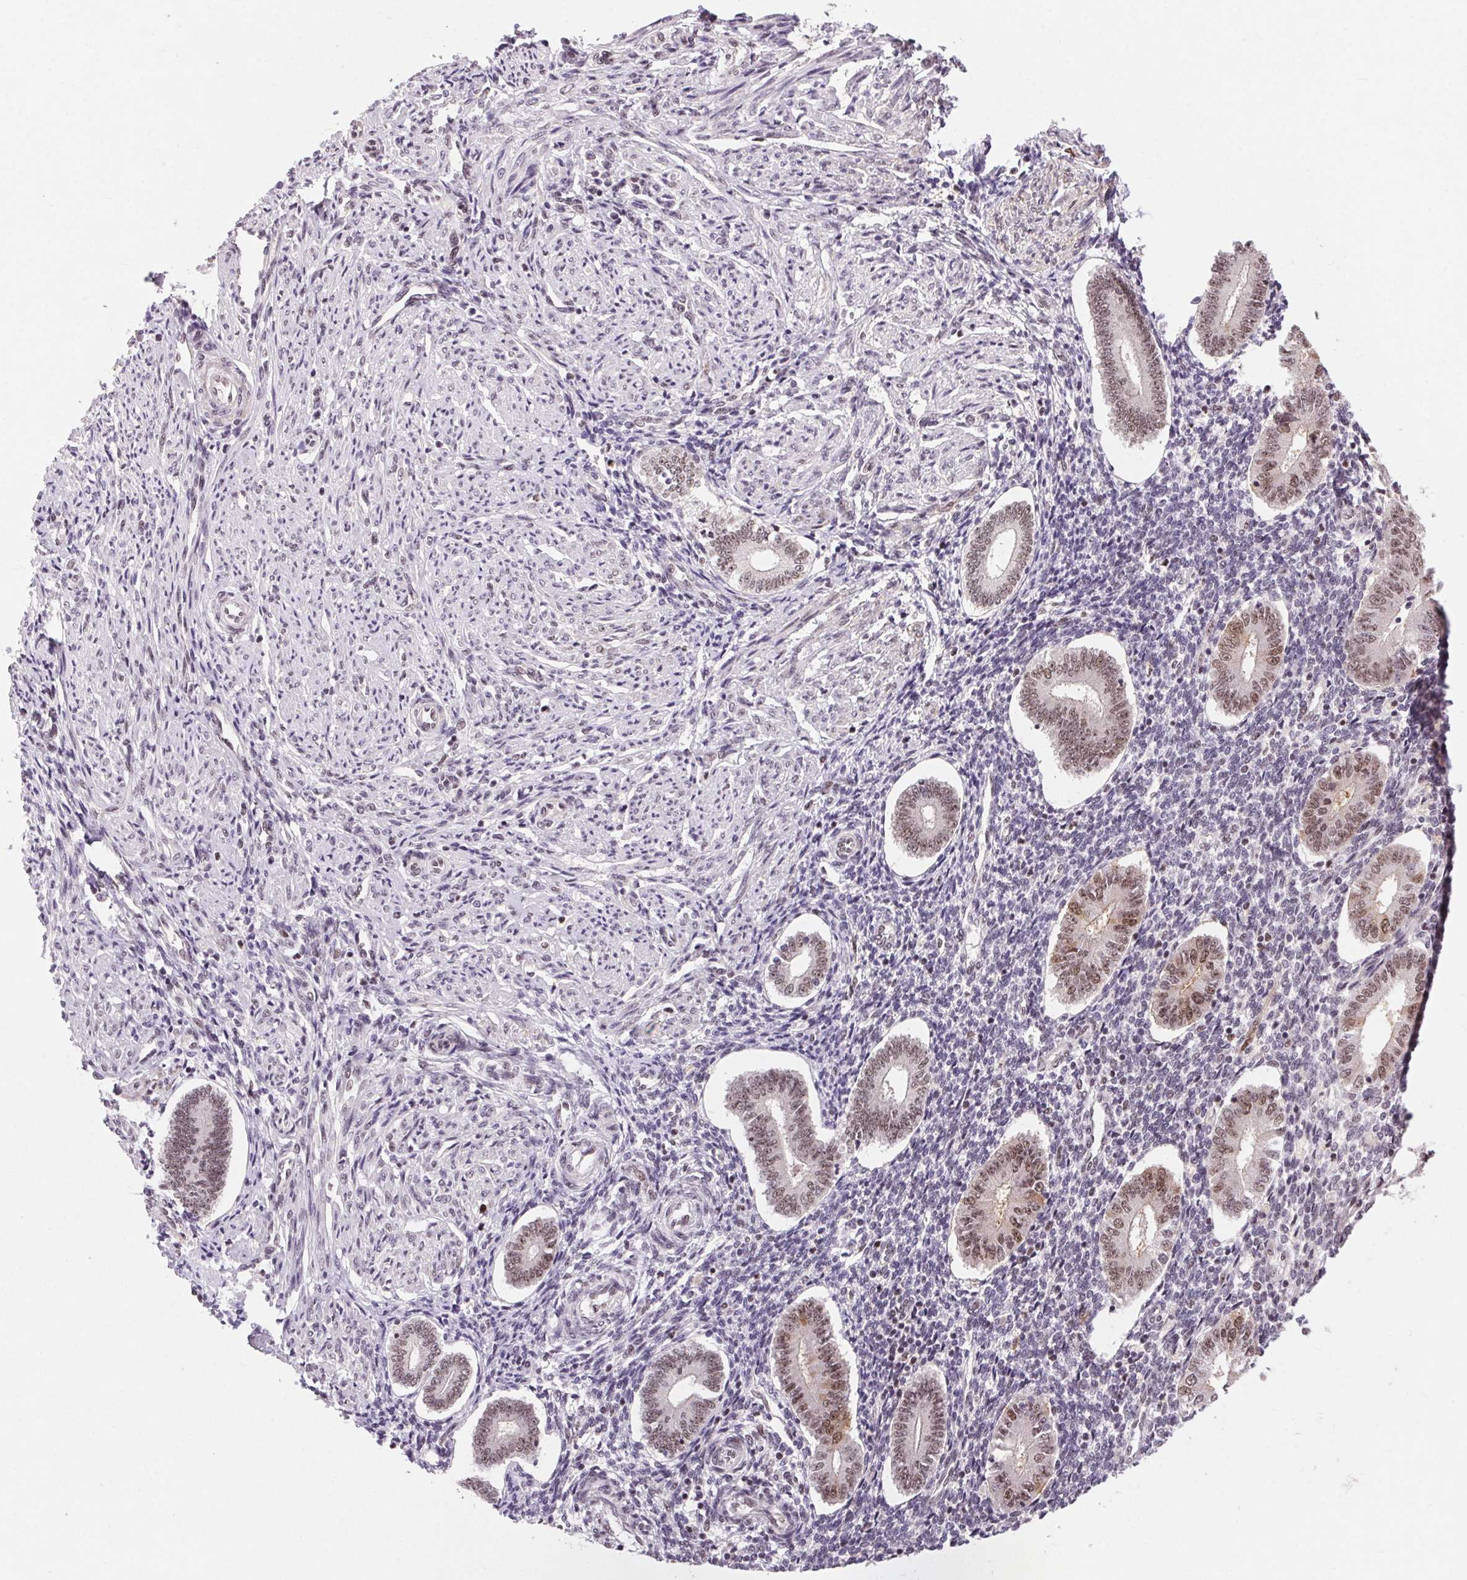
{"staining": {"intensity": "negative", "quantity": "none", "location": "none"}, "tissue": "endometrium", "cell_type": "Cells in endometrial stroma", "image_type": "normal", "snomed": [{"axis": "morphology", "description": "Normal tissue, NOS"}, {"axis": "topography", "description": "Endometrium"}], "caption": "Cells in endometrial stroma show no significant protein expression in normal endometrium. (DAB (3,3'-diaminobenzidine) immunohistochemistry (IHC), high magnification).", "gene": "CD2BP2", "patient": {"sex": "female", "age": 40}}